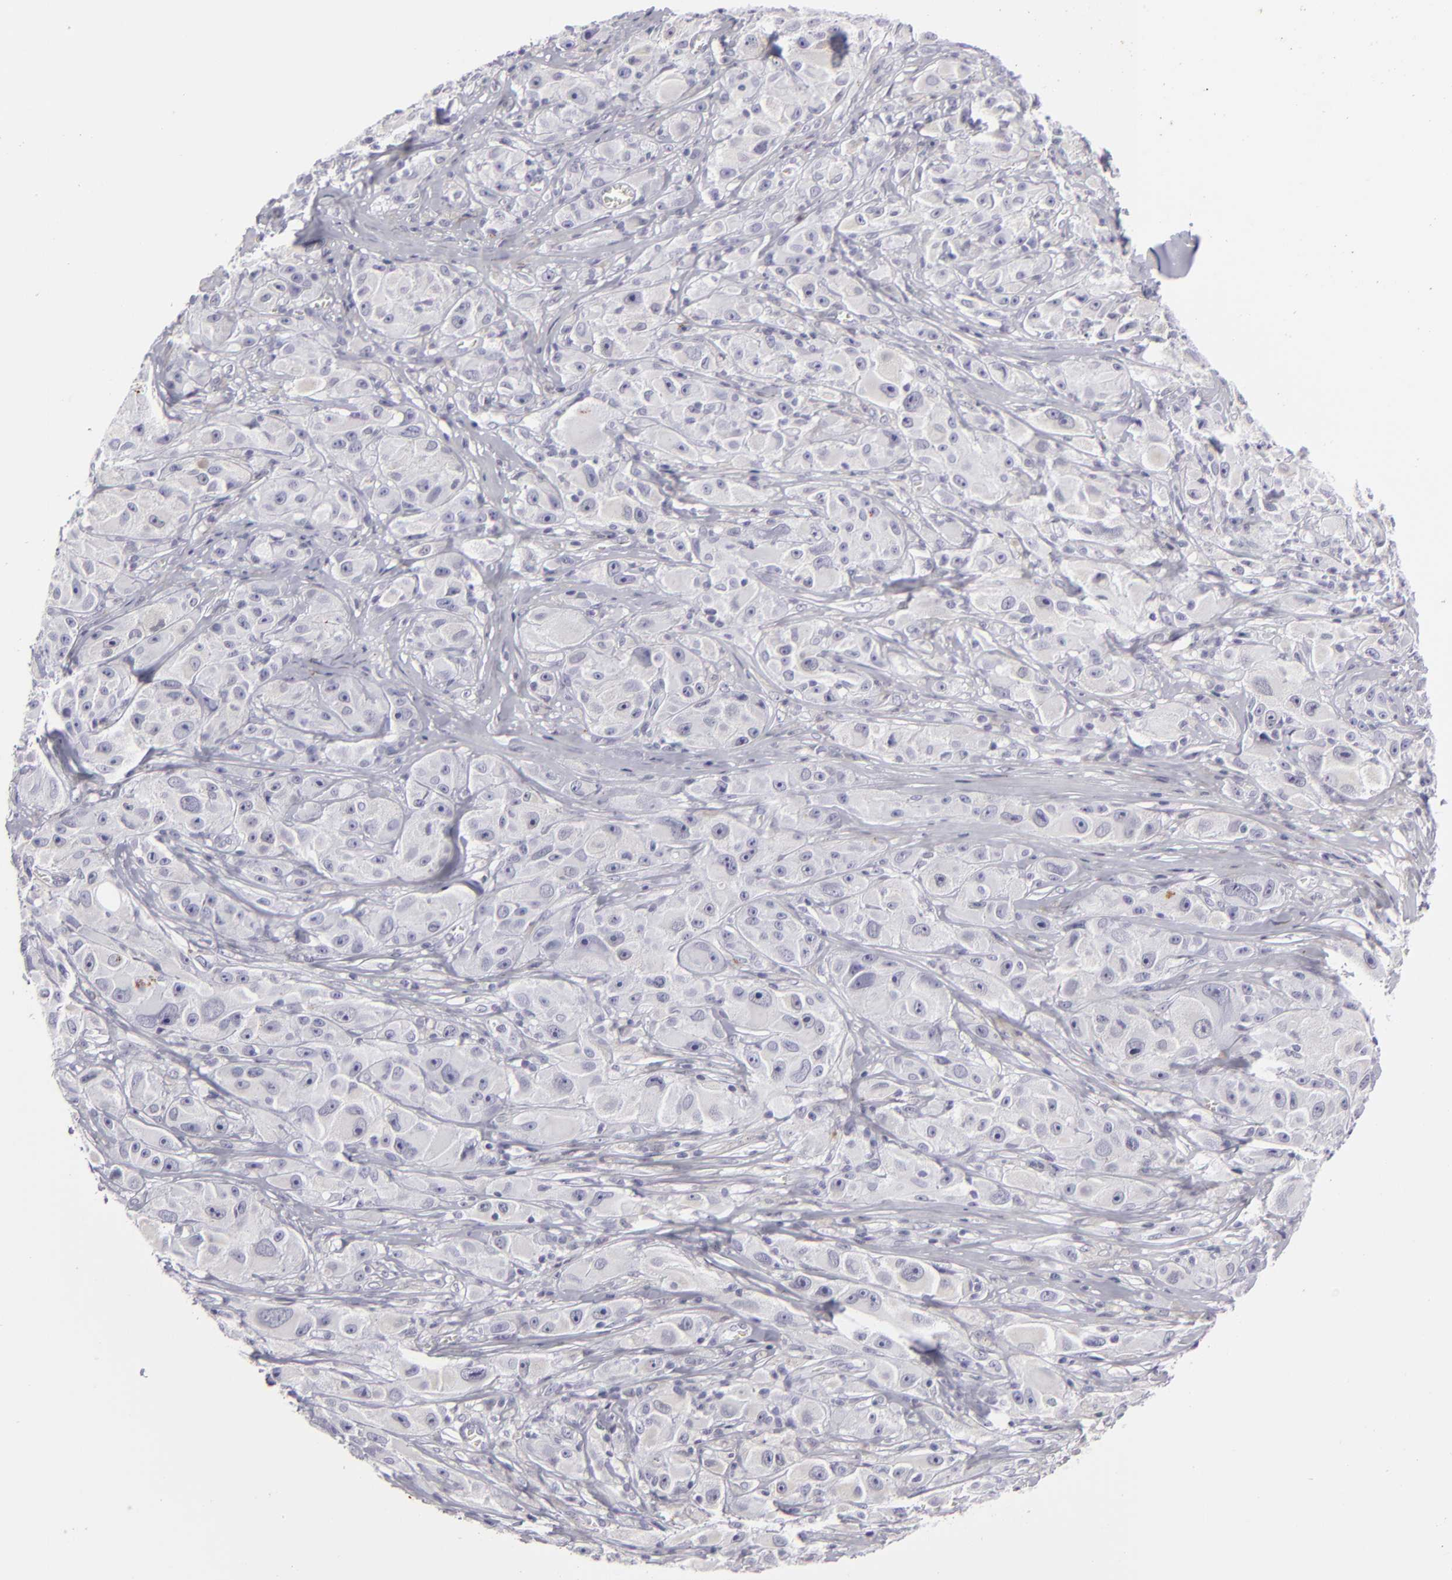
{"staining": {"intensity": "negative", "quantity": "none", "location": "none"}, "tissue": "melanoma", "cell_type": "Tumor cells", "image_type": "cancer", "snomed": [{"axis": "morphology", "description": "Malignant melanoma, NOS"}, {"axis": "topography", "description": "Skin"}], "caption": "Immunohistochemistry (IHC) micrograph of human malignant melanoma stained for a protein (brown), which displays no expression in tumor cells.", "gene": "KRT1", "patient": {"sex": "male", "age": 56}}